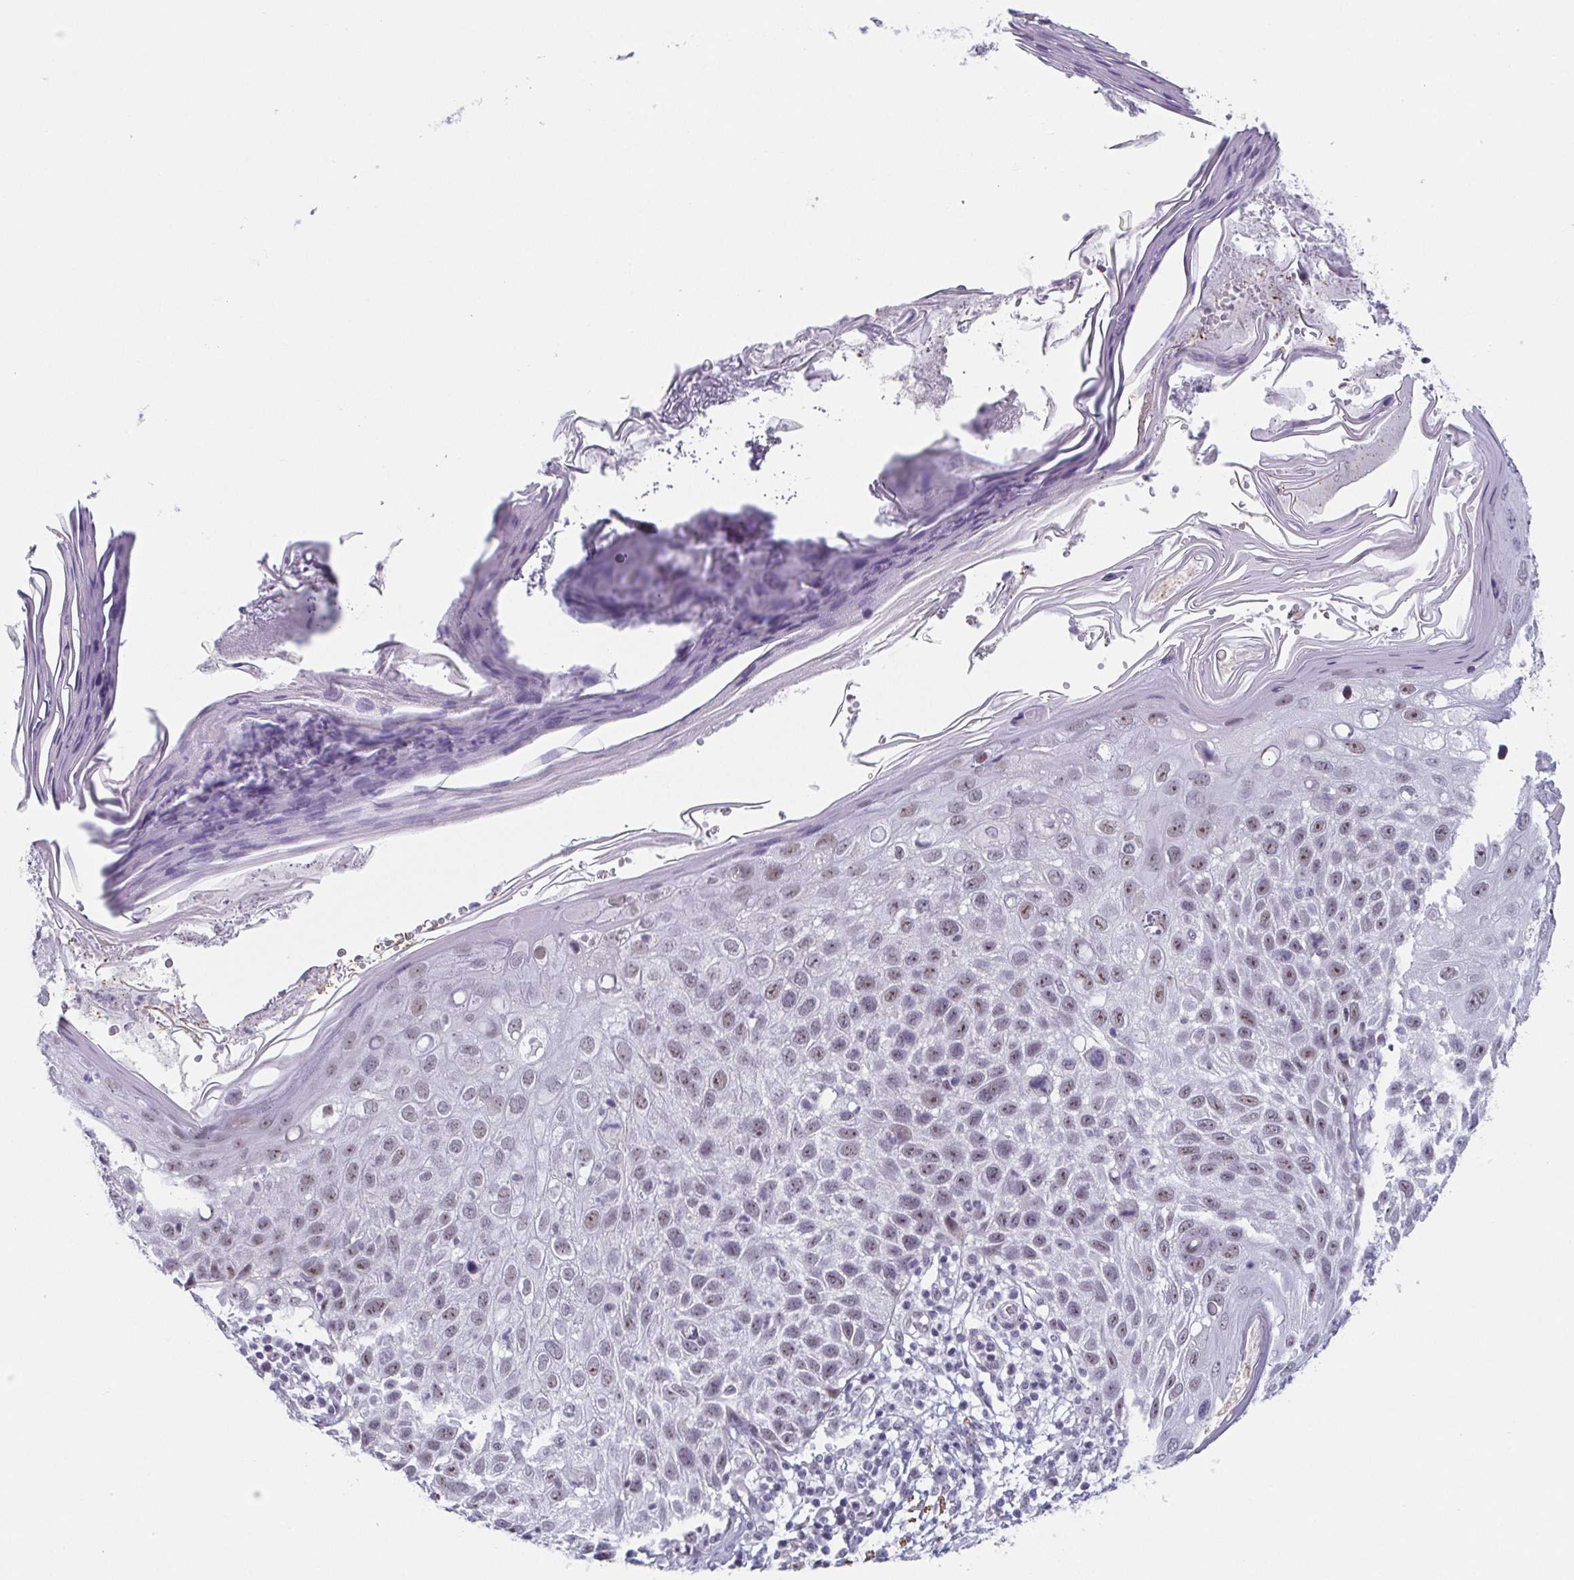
{"staining": {"intensity": "weak", "quantity": "25%-75%", "location": "nuclear"}, "tissue": "skin cancer", "cell_type": "Tumor cells", "image_type": "cancer", "snomed": [{"axis": "morphology", "description": "Squamous cell carcinoma, NOS"}, {"axis": "topography", "description": "Skin"}], "caption": "Tumor cells display low levels of weak nuclear positivity in approximately 25%-75% of cells in human skin cancer (squamous cell carcinoma). Nuclei are stained in blue.", "gene": "EXOSC7", "patient": {"sex": "female", "age": 87}}